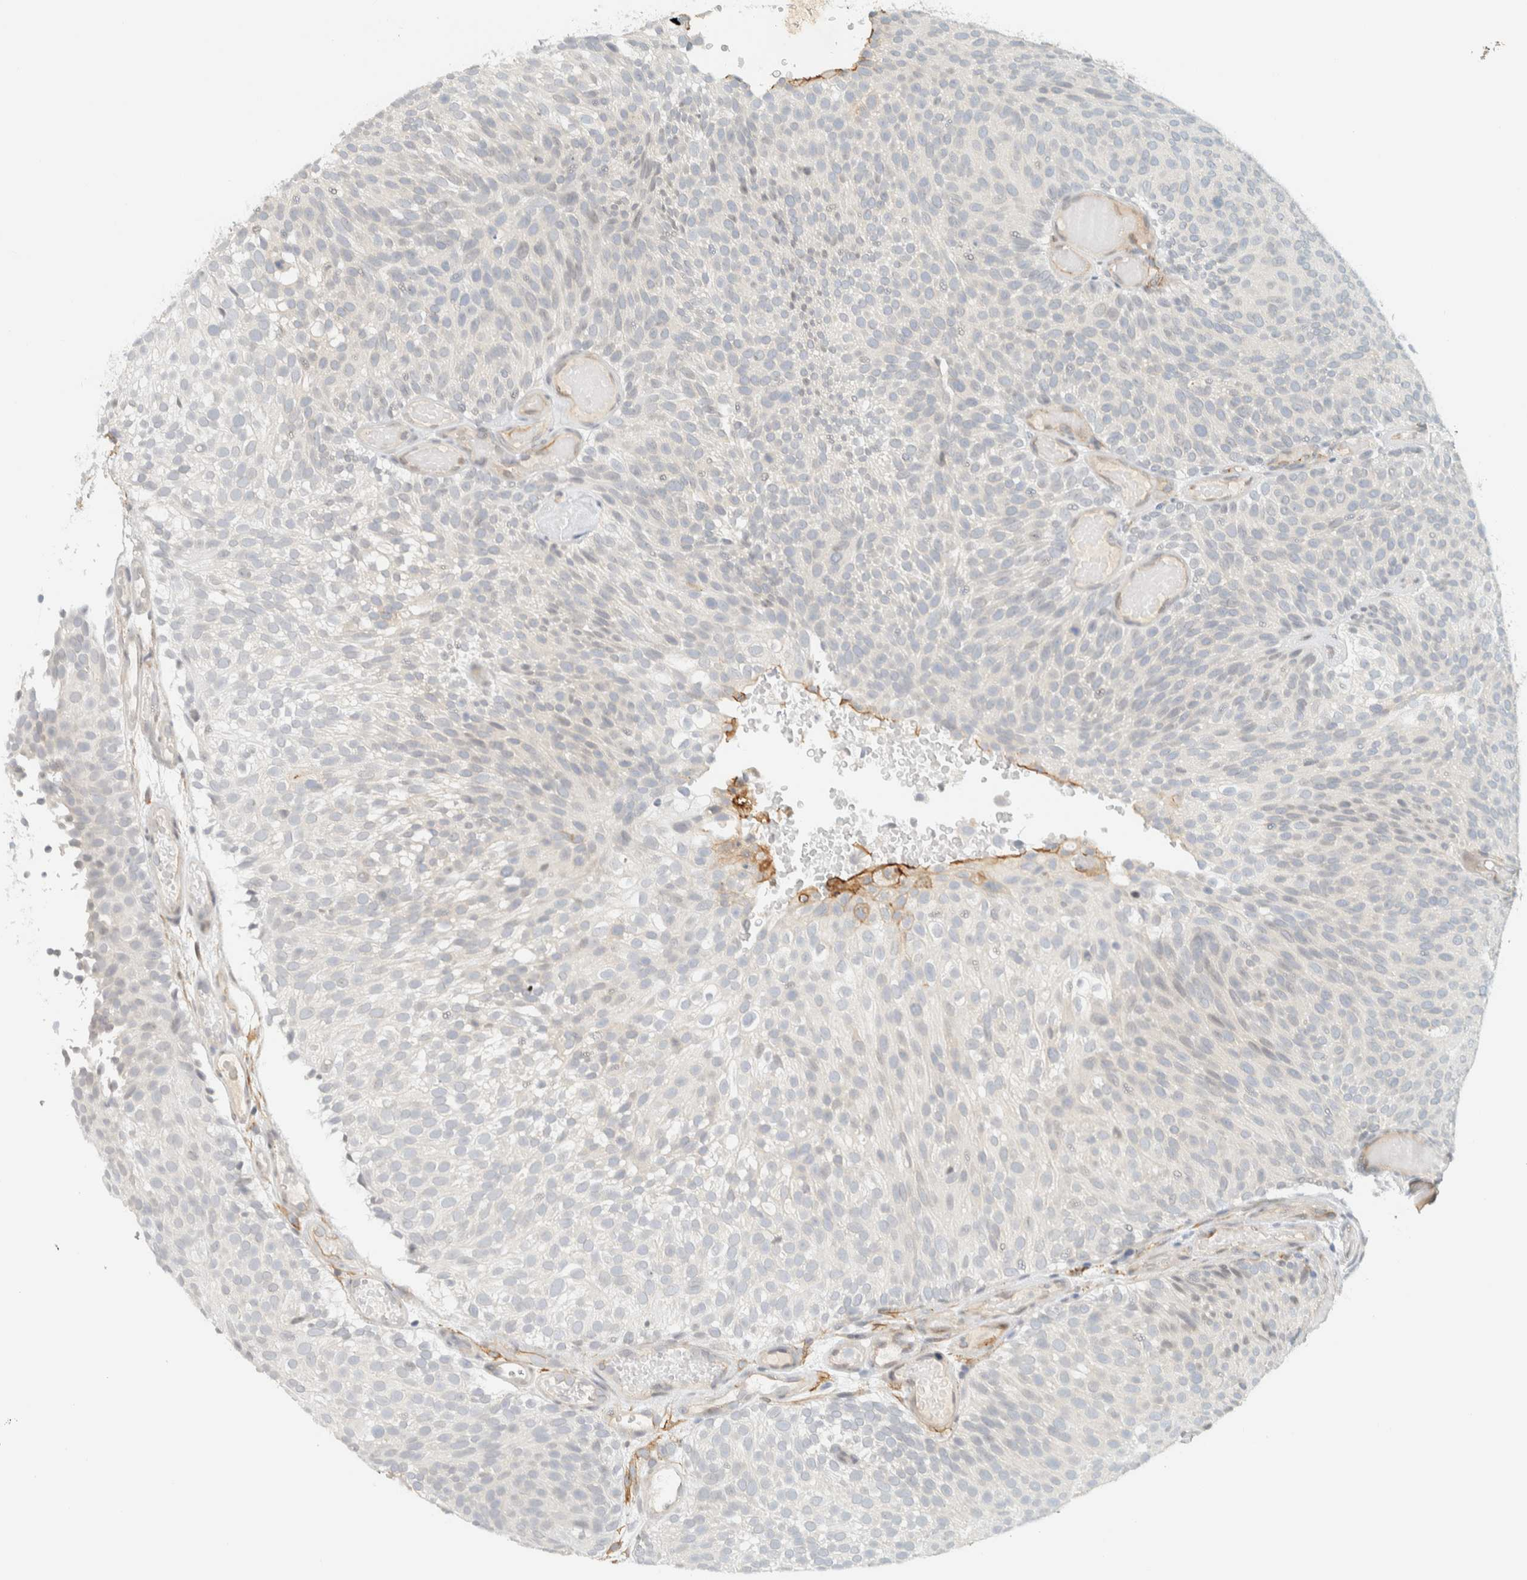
{"staining": {"intensity": "negative", "quantity": "none", "location": "none"}, "tissue": "urothelial cancer", "cell_type": "Tumor cells", "image_type": "cancer", "snomed": [{"axis": "morphology", "description": "Urothelial carcinoma, Low grade"}, {"axis": "topography", "description": "Urinary bladder"}], "caption": "Immunohistochemical staining of urothelial cancer shows no significant expression in tumor cells.", "gene": "C1QTNF12", "patient": {"sex": "male", "age": 78}}